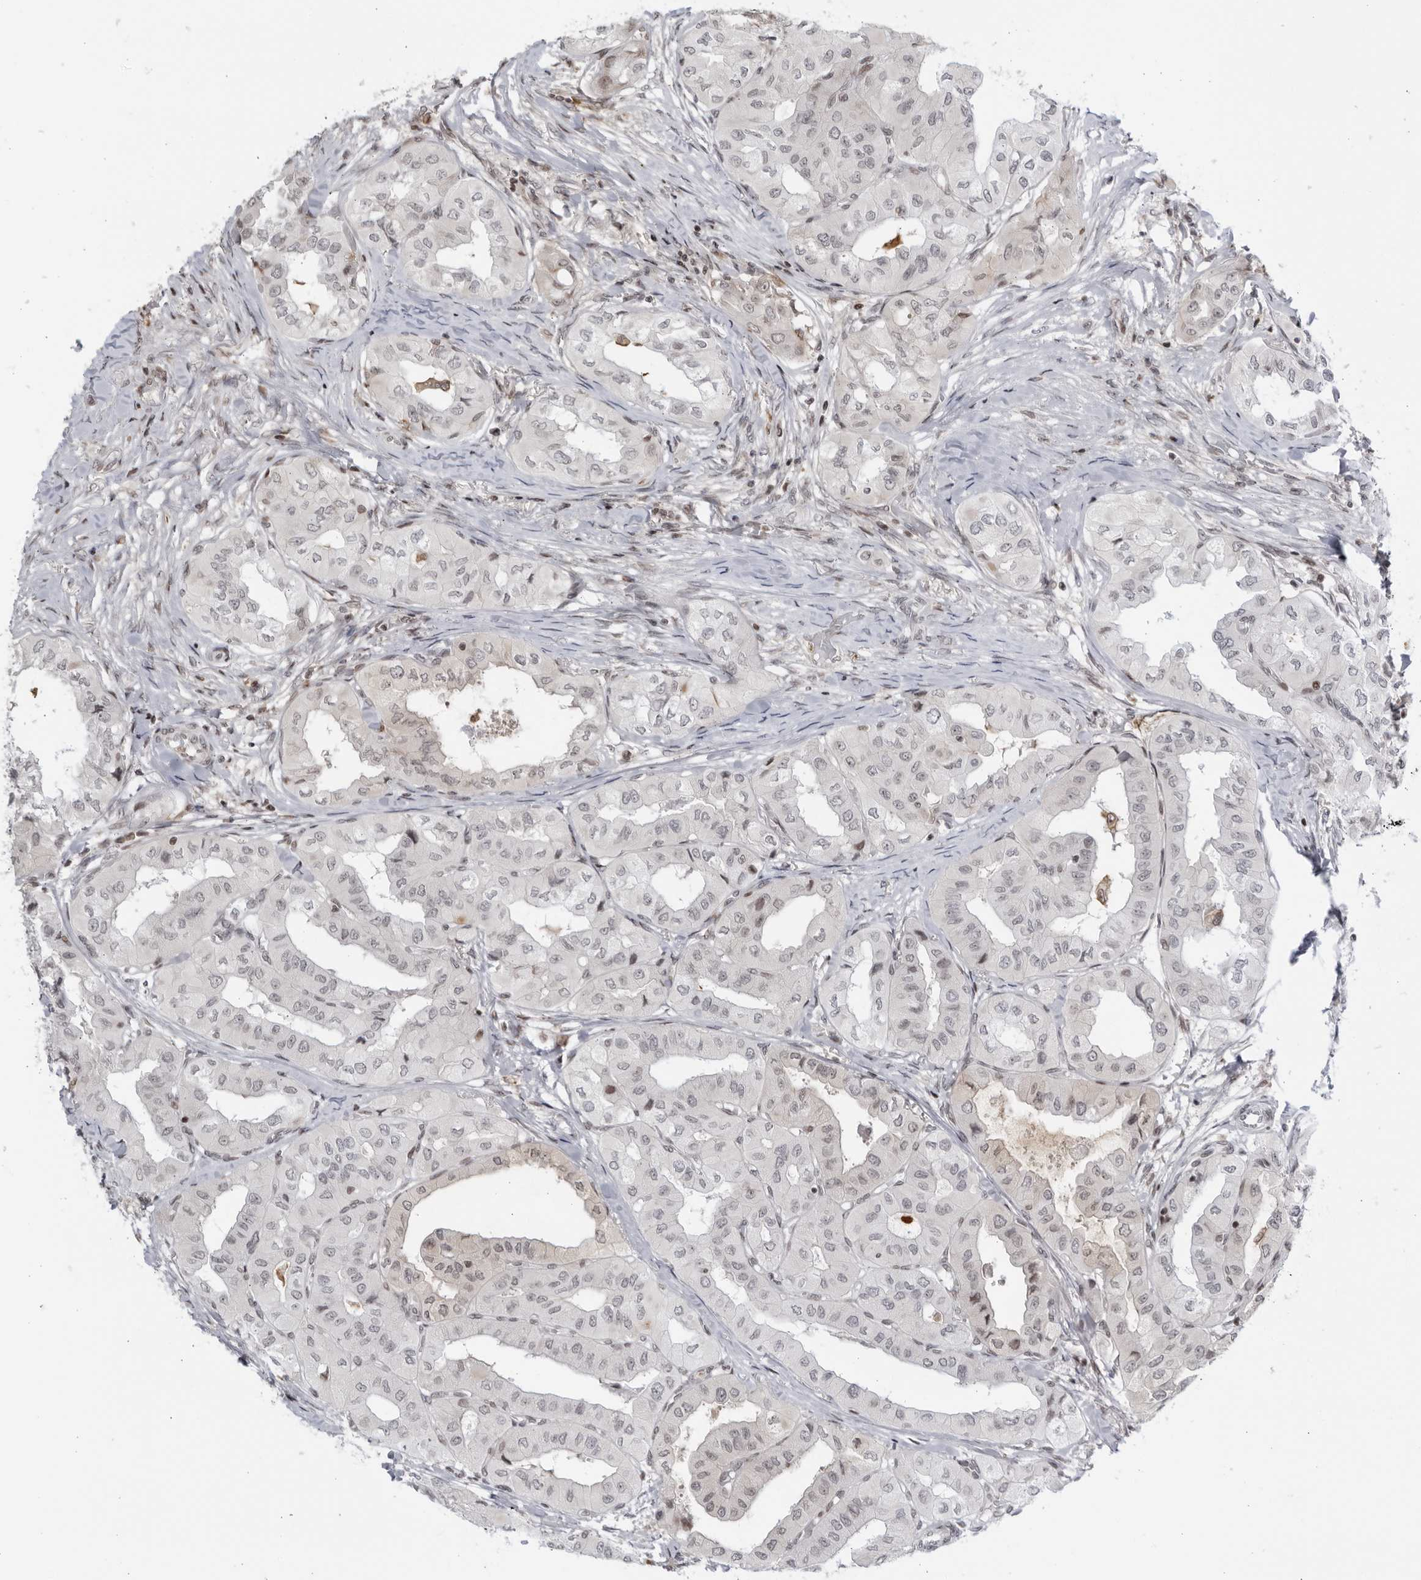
{"staining": {"intensity": "negative", "quantity": "none", "location": "none"}, "tissue": "thyroid cancer", "cell_type": "Tumor cells", "image_type": "cancer", "snomed": [{"axis": "morphology", "description": "Papillary adenocarcinoma, NOS"}, {"axis": "topography", "description": "Thyroid gland"}], "caption": "DAB immunohistochemical staining of papillary adenocarcinoma (thyroid) reveals no significant expression in tumor cells.", "gene": "DTL", "patient": {"sex": "female", "age": 59}}